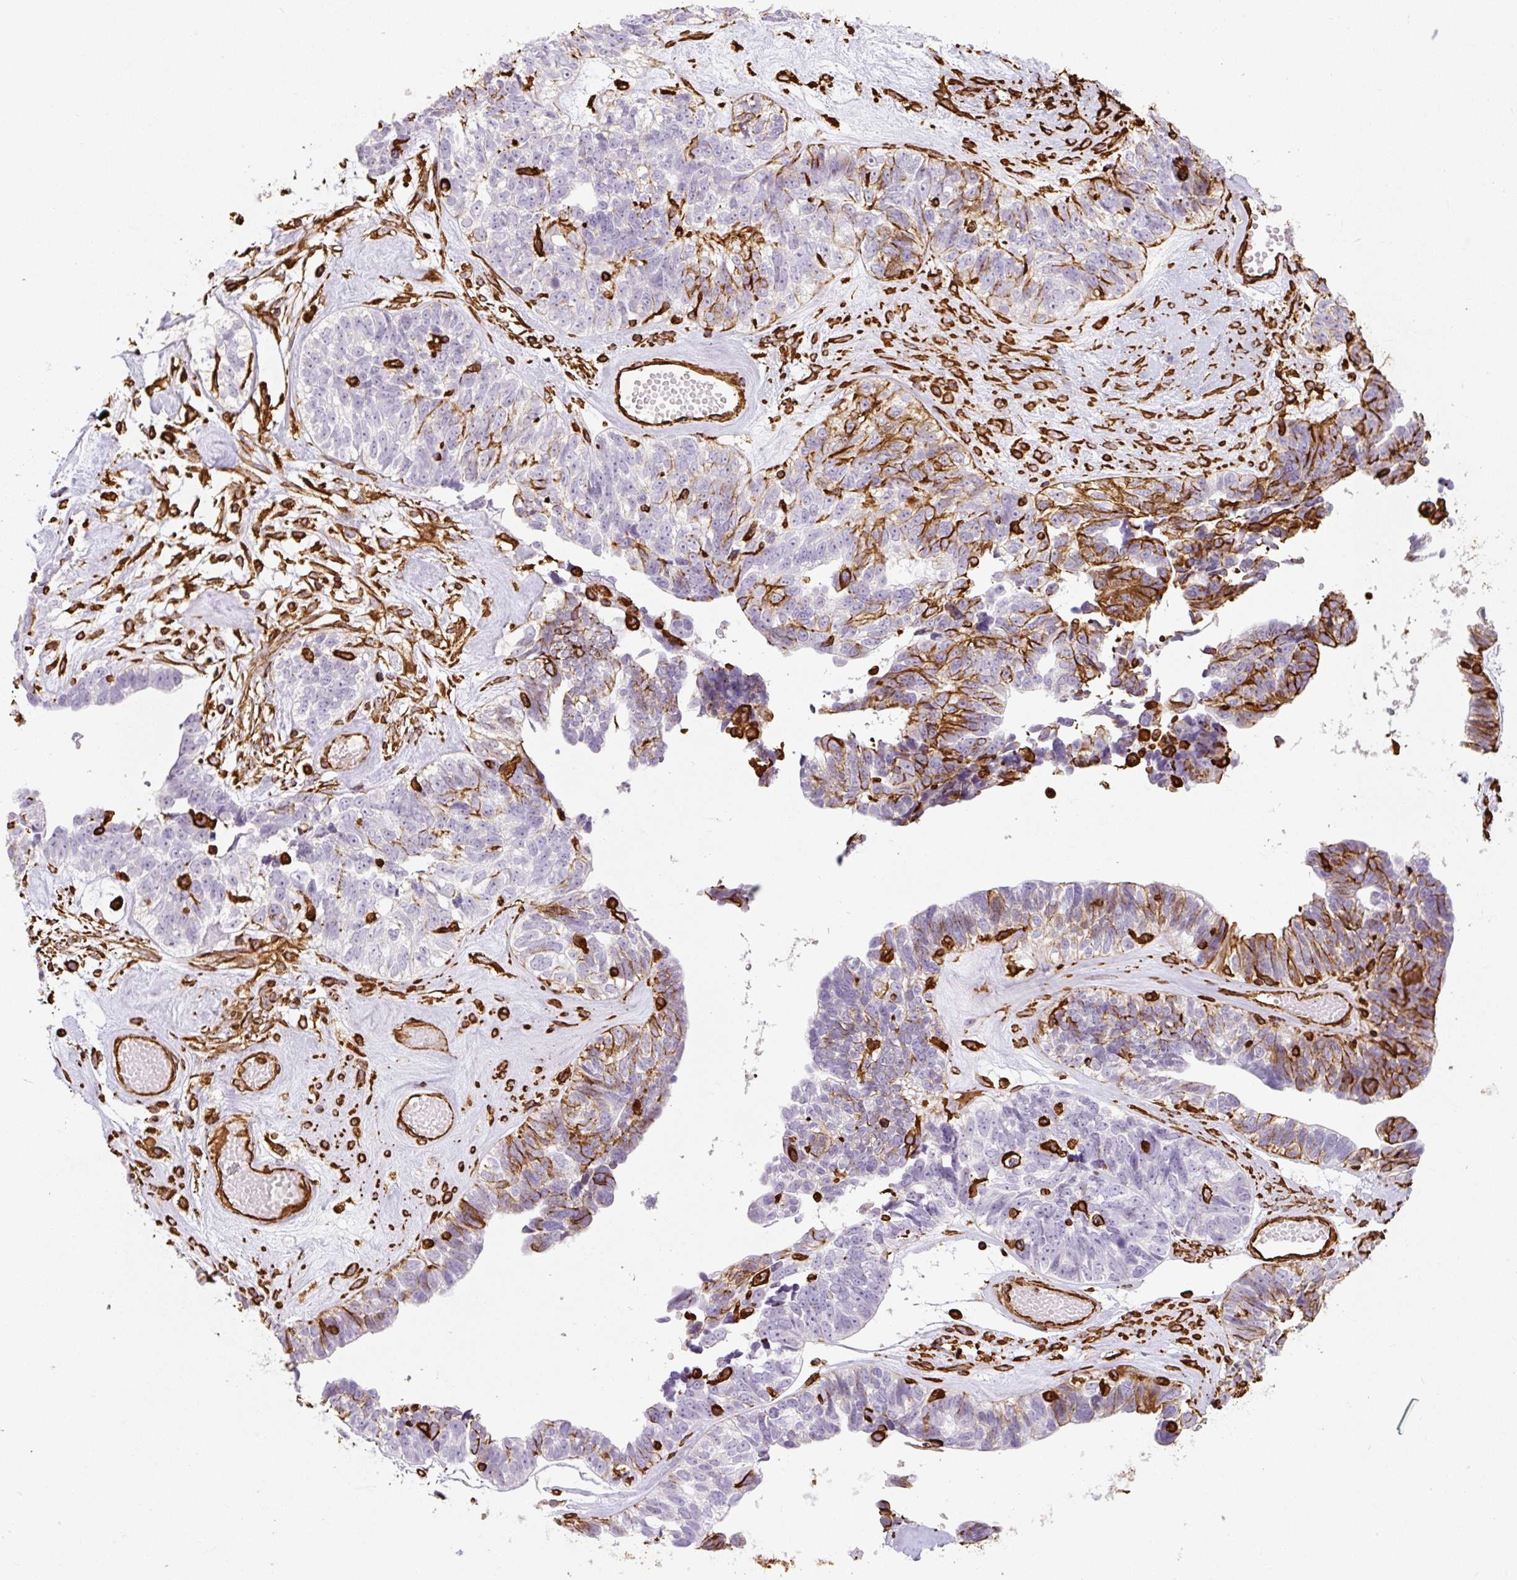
{"staining": {"intensity": "moderate", "quantity": "25%-75%", "location": "cytoplasmic/membranous"}, "tissue": "ovarian cancer", "cell_type": "Tumor cells", "image_type": "cancer", "snomed": [{"axis": "morphology", "description": "Cystadenocarcinoma, serous, NOS"}, {"axis": "topography", "description": "Ovary"}], "caption": "Approximately 25%-75% of tumor cells in human ovarian cancer exhibit moderate cytoplasmic/membranous protein staining as visualized by brown immunohistochemical staining.", "gene": "VIM", "patient": {"sex": "female", "age": 79}}